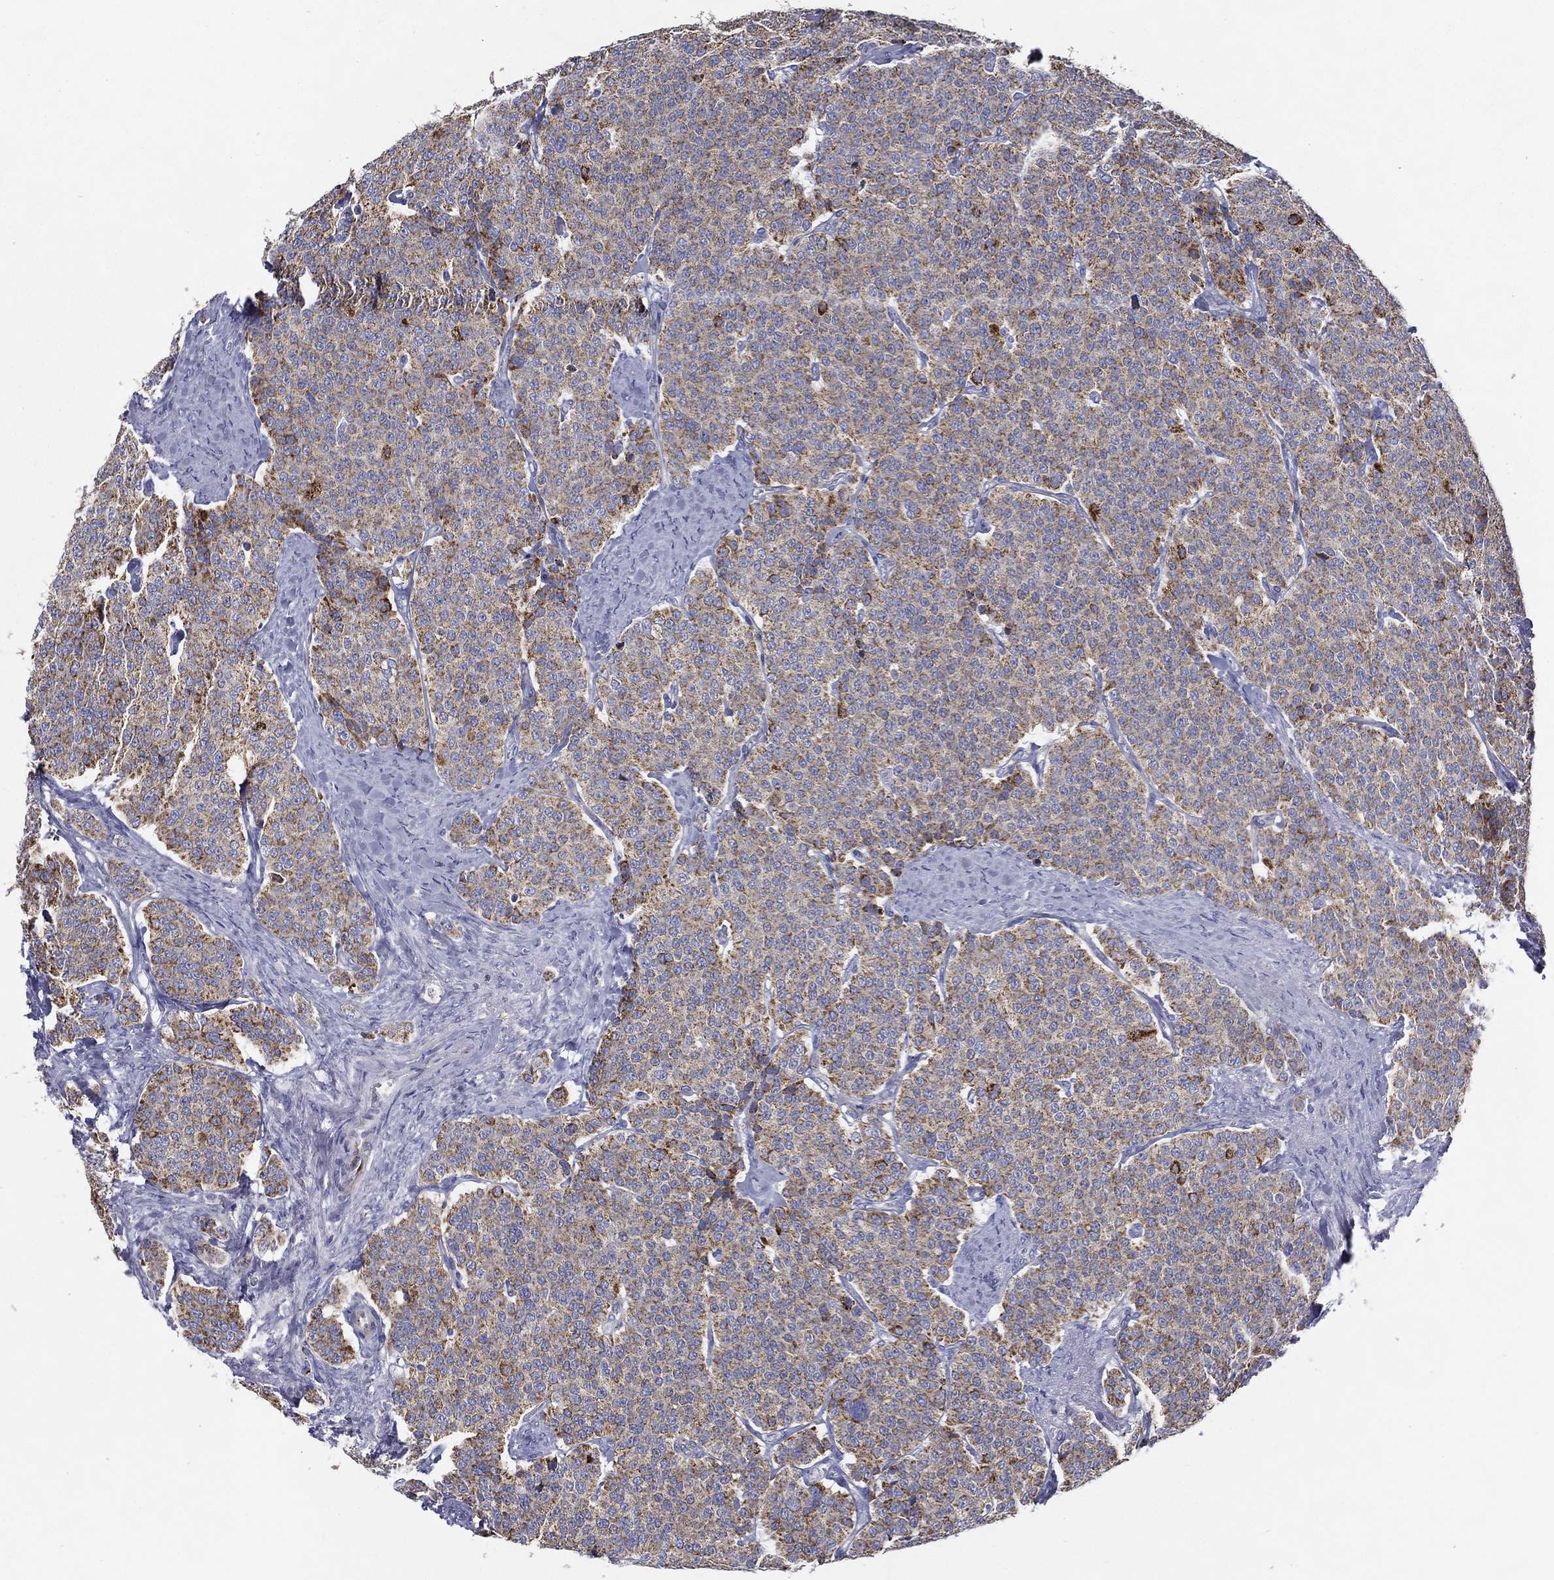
{"staining": {"intensity": "moderate", "quantity": ">75%", "location": "cytoplasmic/membranous"}, "tissue": "carcinoid", "cell_type": "Tumor cells", "image_type": "cancer", "snomed": [{"axis": "morphology", "description": "Carcinoid, malignant, NOS"}, {"axis": "topography", "description": "Small intestine"}], "caption": "Carcinoid tissue demonstrates moderate cytoplasmic/membranous staining in approximately >75% of tumor cells", "gene": "SFXN1", "patient": {"sex": "female", "age": 58}}